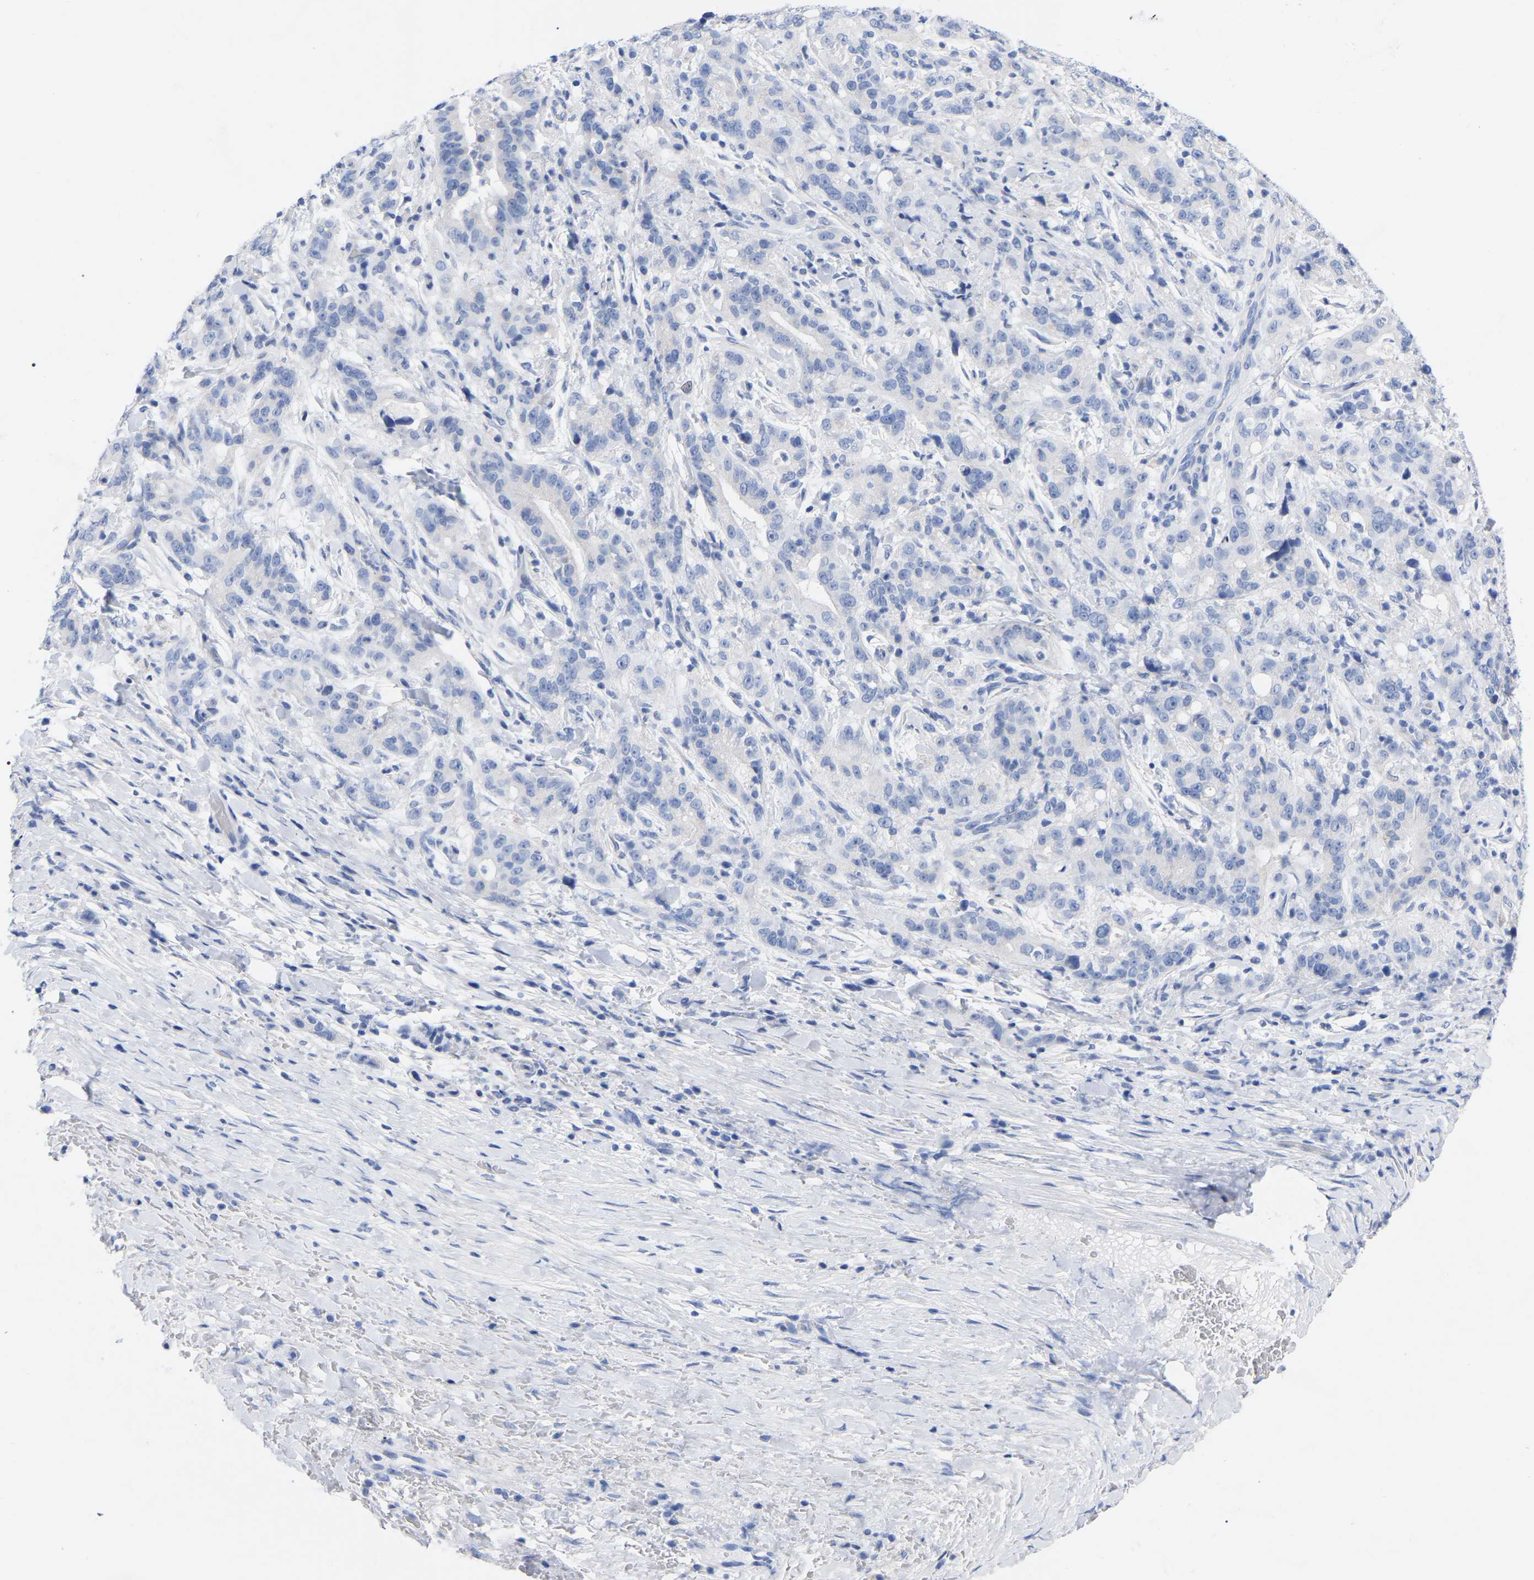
{"staining": {"intensity": "negative", "quantity": "none", "location": "none"}, "tissue": "liver cancer", "cell_type": "Tumor cells", "image_type": "cancer", "snomed": [{"axis": "morphology", "description": "Cholangiocarcinoma"}, {"axis": "topography", "description": "Liver"}], "caption": "The micrograph reveals no significant staining in tumor cells of liver cancer (cholangiocarcinoma).", "gene": "ZNF629", "patient": {"sex": "female", "age": 38}}